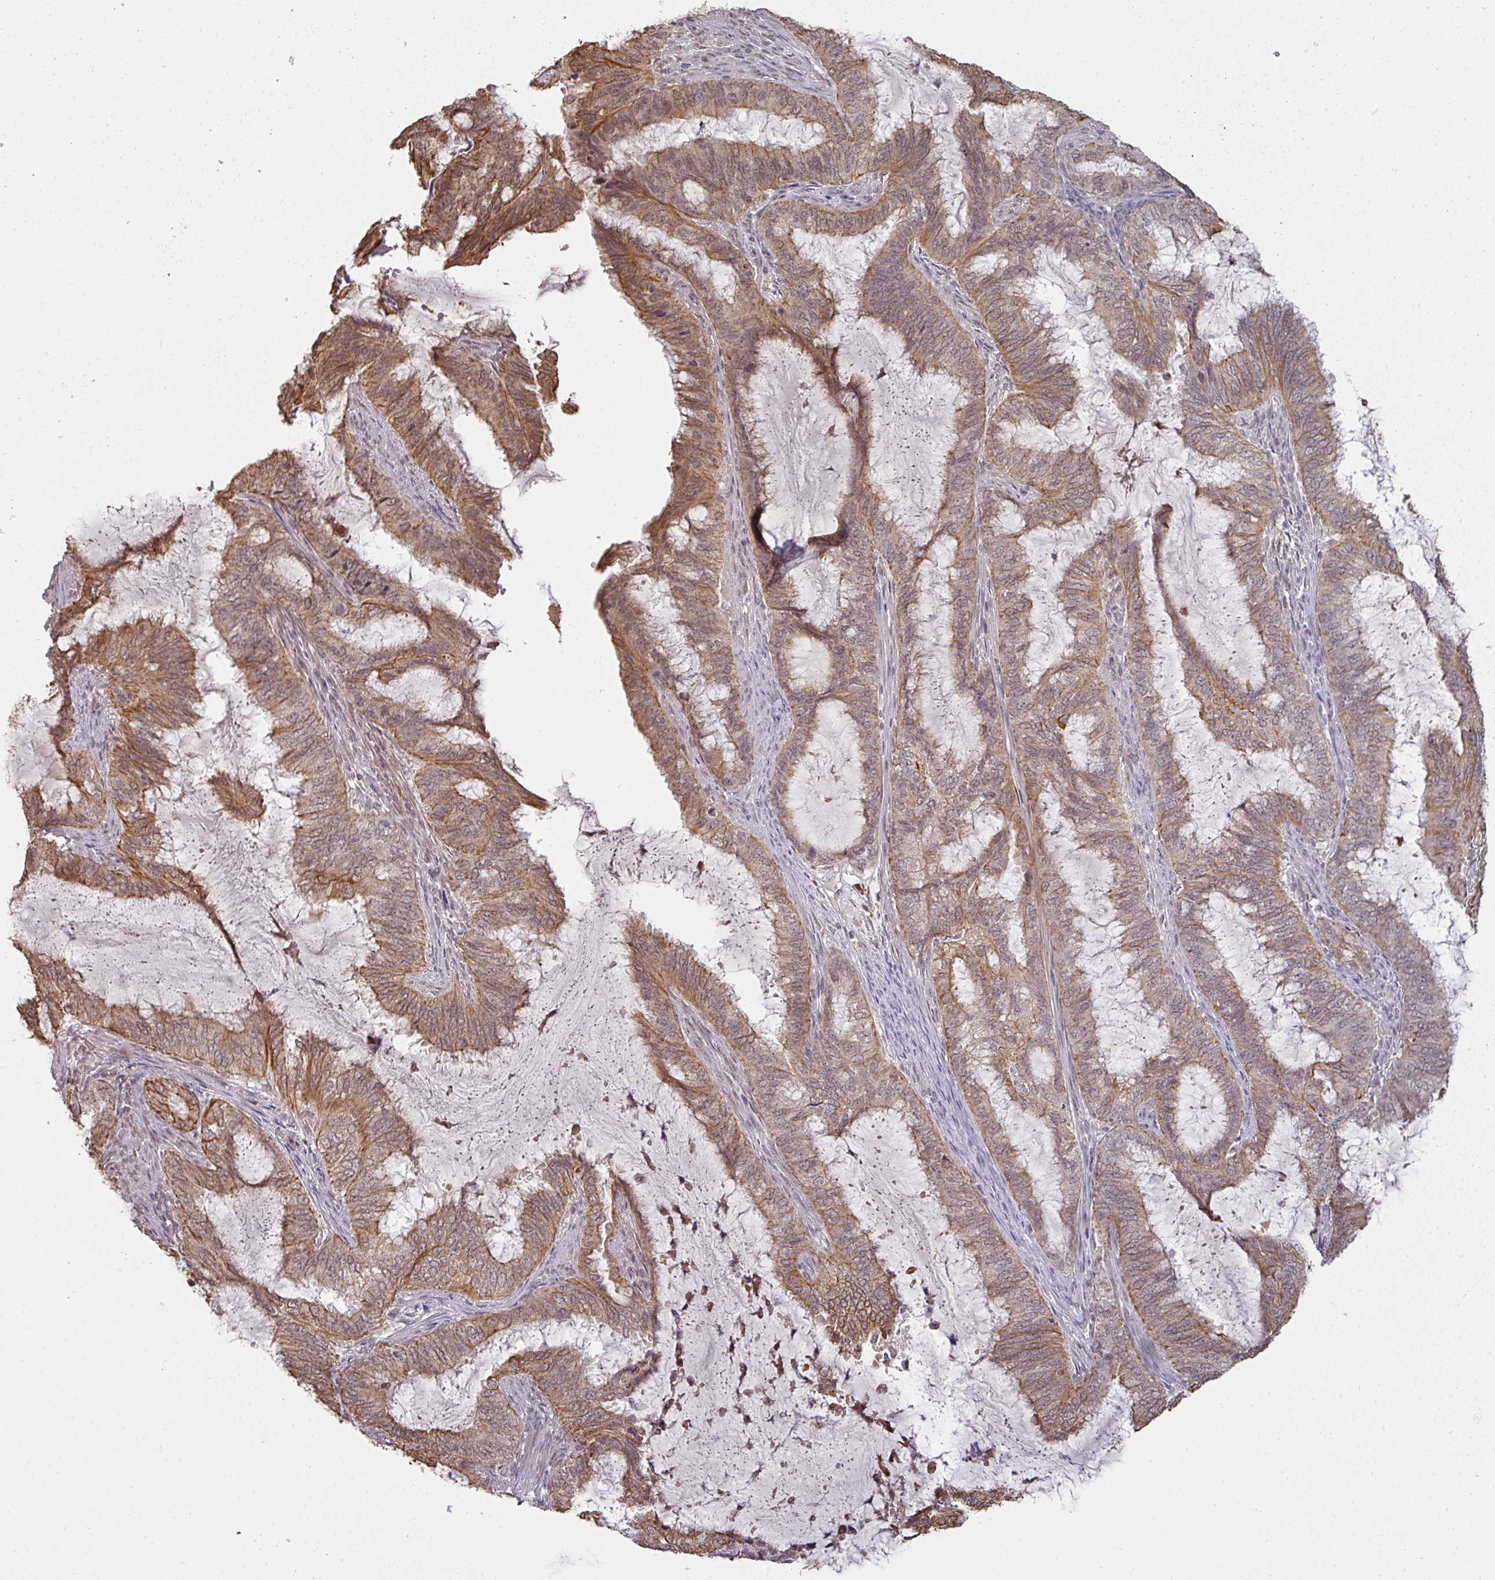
{"staining": {"intensity": "moderate", "quantity": "25%-75%", "location": "cytoplasmic/membranous"}, "tissue": "endometrial cancer", "cell_type": "Tumor cells", "image_type": "cancer", "snomed": [{"axis": "morphology", "description": "Adenocarcinoma, NOS"}, {"axis": "topography", "description": "Endometrium"}], "caption": "A micrograph showing moderate cytoplasmic/membranous staining in about 25%-75% of tumor cells in endometrial adenocarcinoma, as visualized by brown immunohistochemical staining.", "gene": "GTF2H3", "patient": {"sex": "female", "age": 51}}